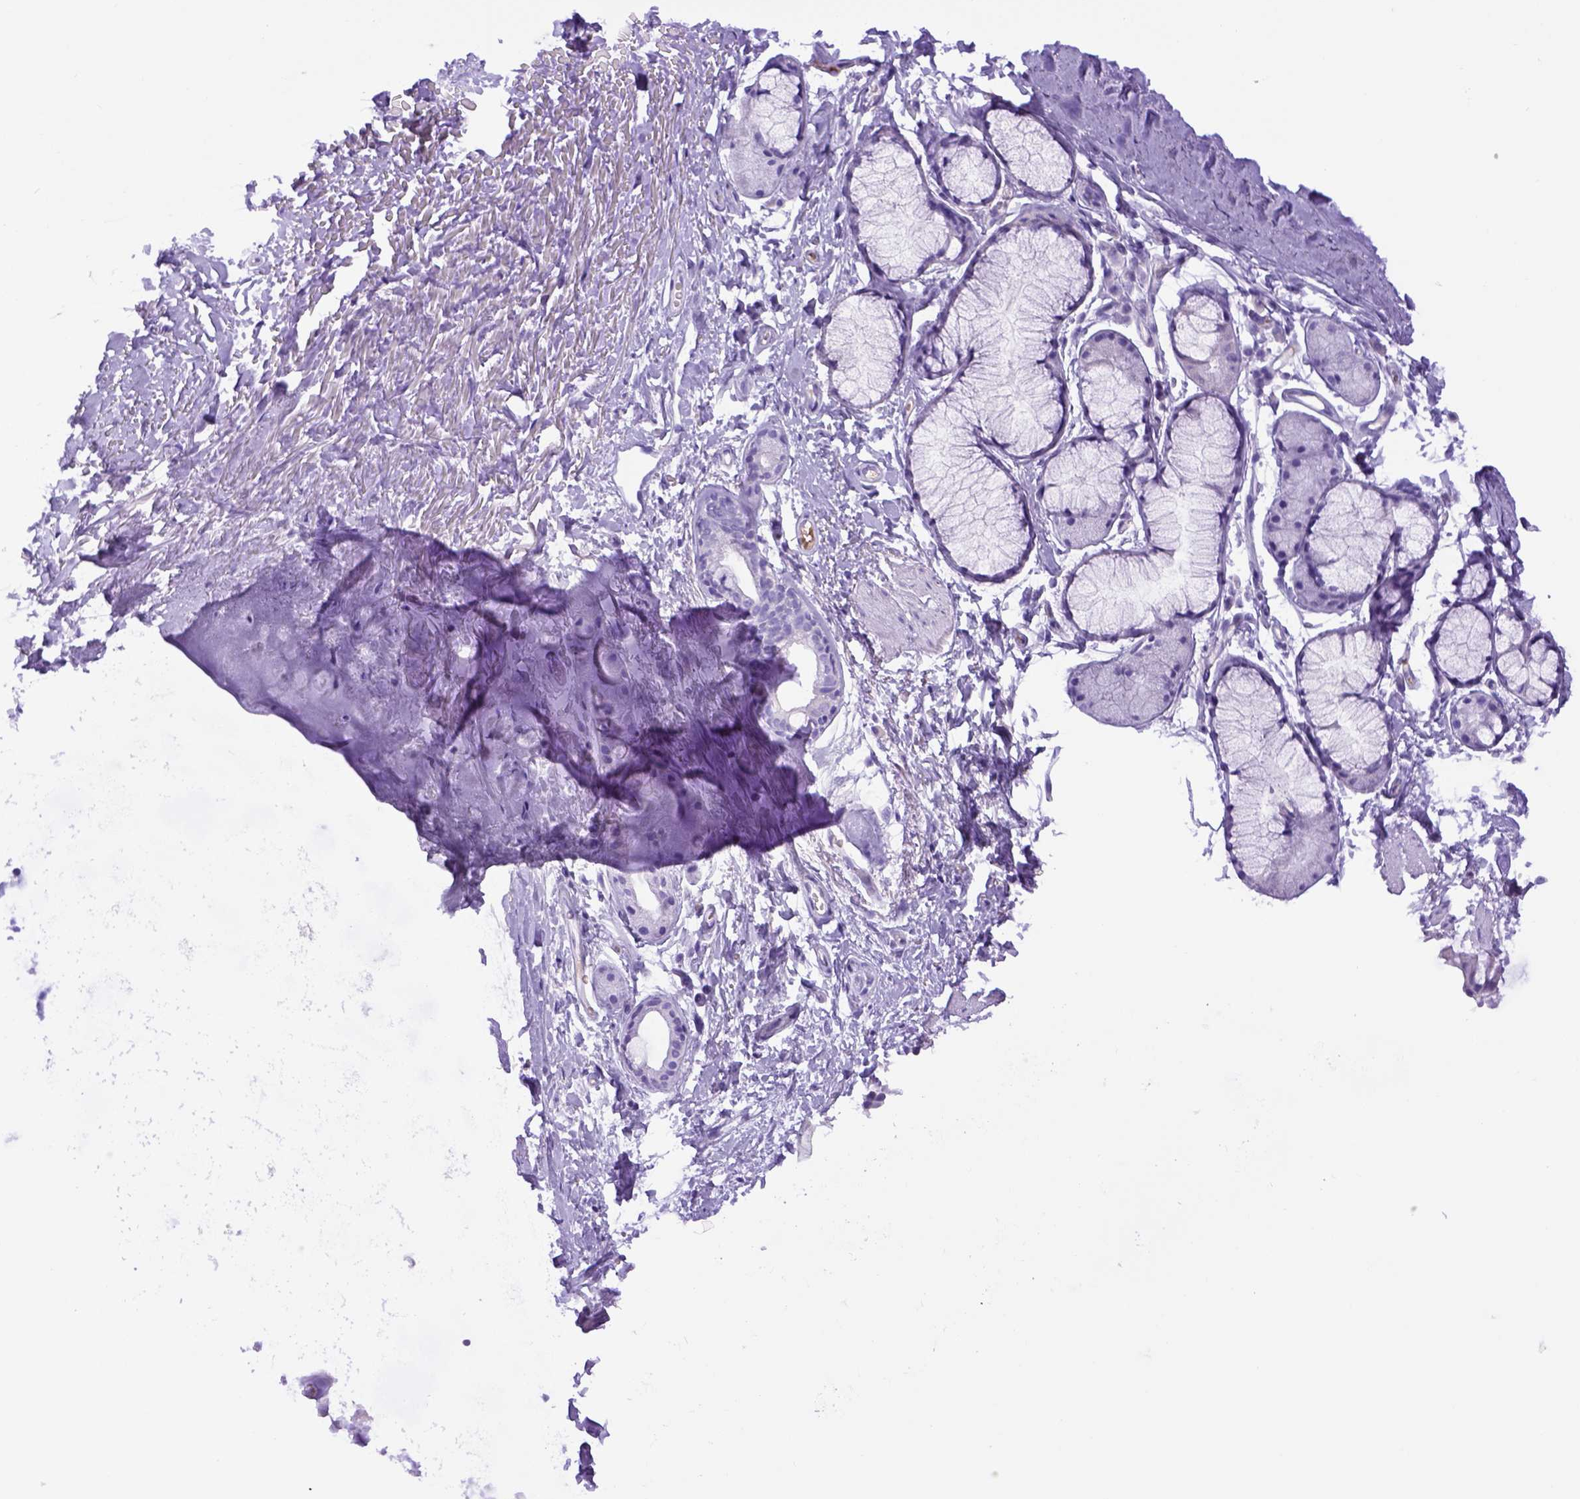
{"staining": {"intensity": "negative", "quantity": "none", "location": "none"}, "tissue": "soft tissue", "cell_type": "Chondrocytes", "image_type": "normal", "snomed": [{"axis": "morphology", "description": "Normal tissue, NOS"}, {"axis": "topography", "description": "Cartilage tissue"}, {"axis": "topography", "description": "Bronchus"}], "caption": "IHC photomicrograph of normal human soft tissue stained for a protein (brown), which displays no expression in chondrocytes. Nuclei are stained in blue.", "gene": "ITIH4", "patient": {"sex": "female", "age": 79}}